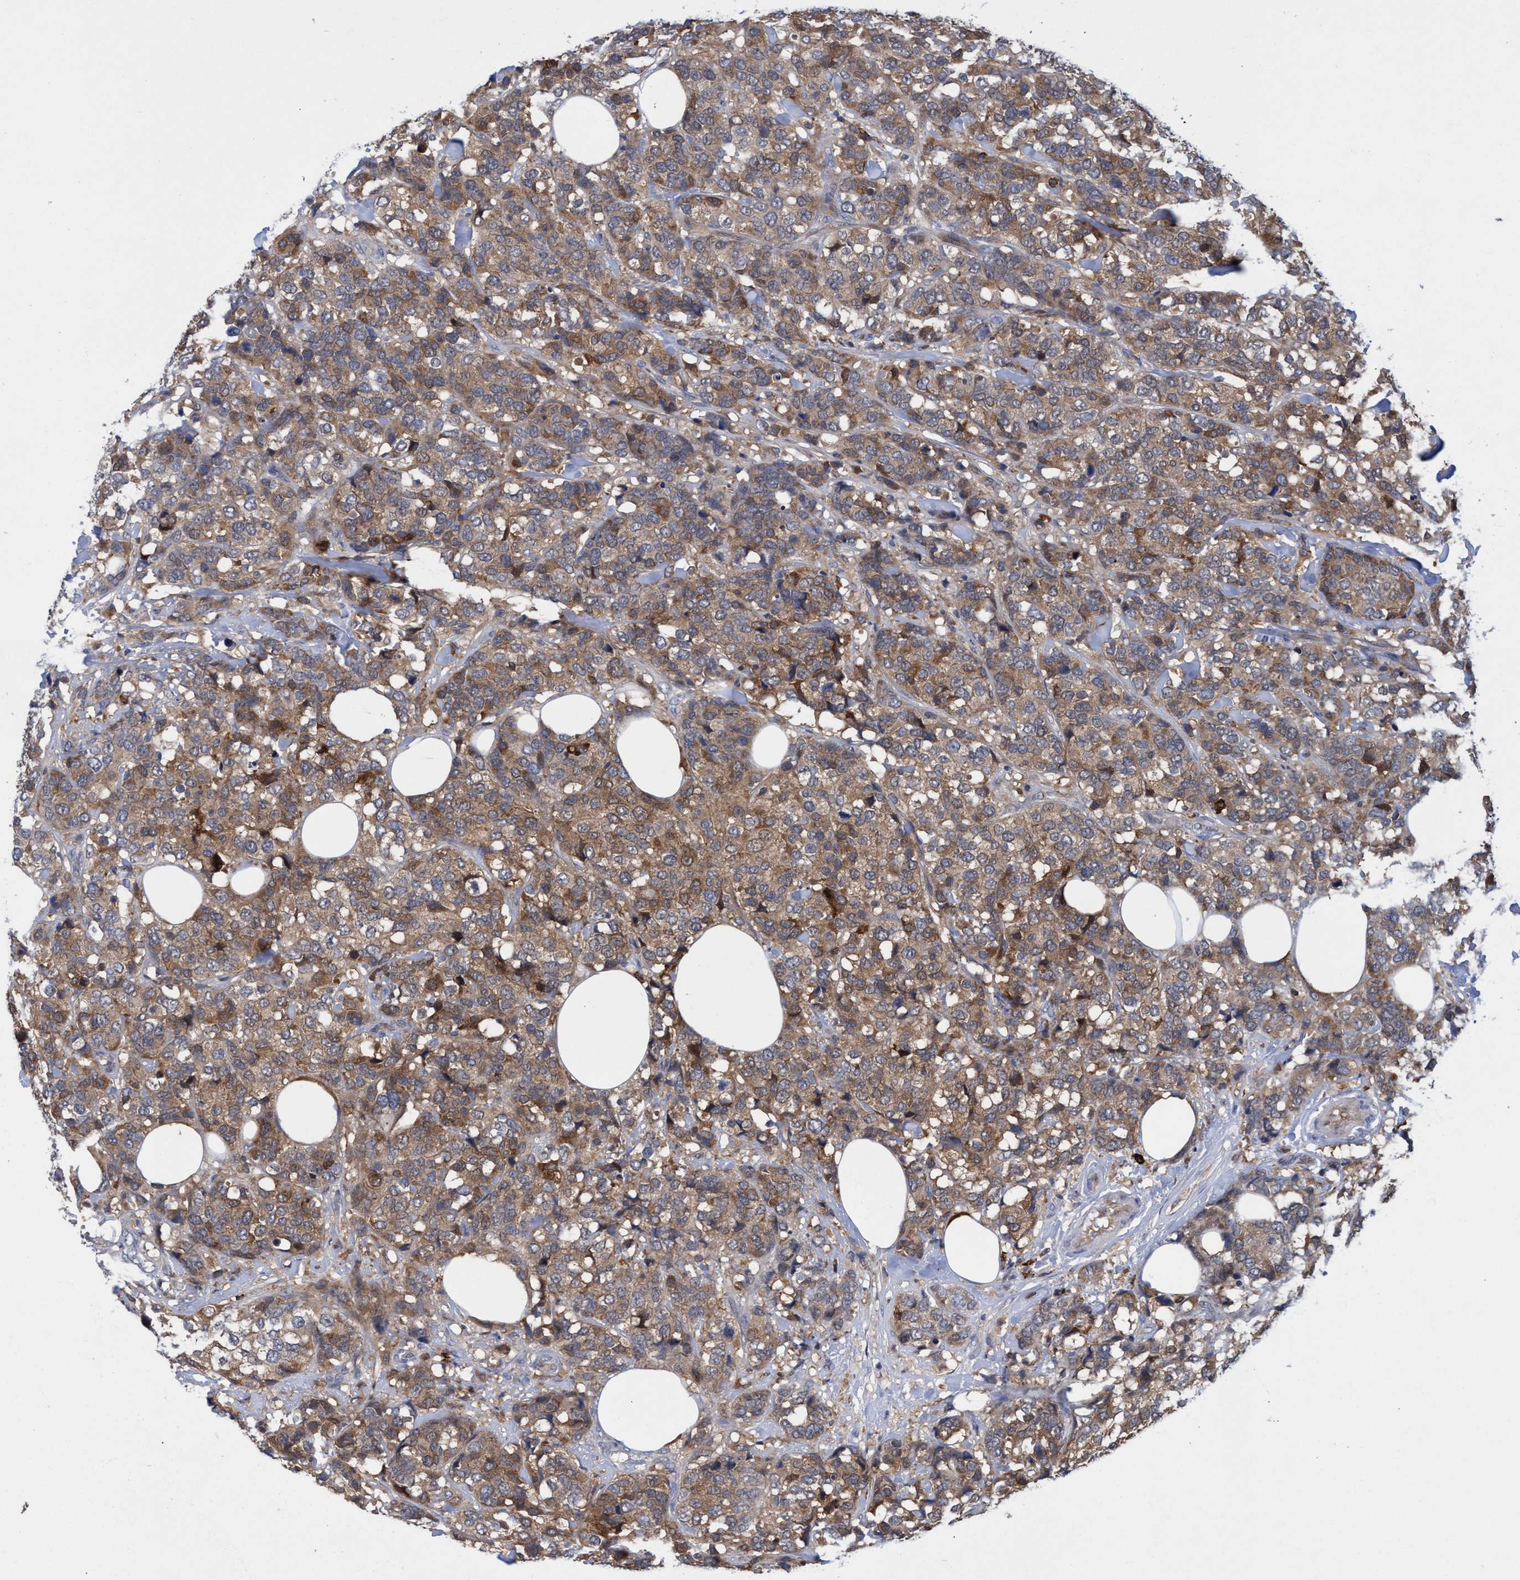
{"staining": {"intensity": "moderate", "quantity": ">75%", "location": "cytoplasmic/membranous"}, "tissue": "breast cancer", "cell_type": "Tumor cells", "image_type": "cancer", "snomed": [{"axis": "morphology", "description": "Lobular carcinoma"}, {"axis": "topography", "description": "Breast"}], "caption": "An immunohistochemistry (IHC) image of tumor tissue is shown. Protein staining in brown labels moderate cytoplasmic/membranous positivity in breast lobular carcinoma within tumor cells.", "gene": "PNPO", "patient": {"sex": "female", "age": 59}}